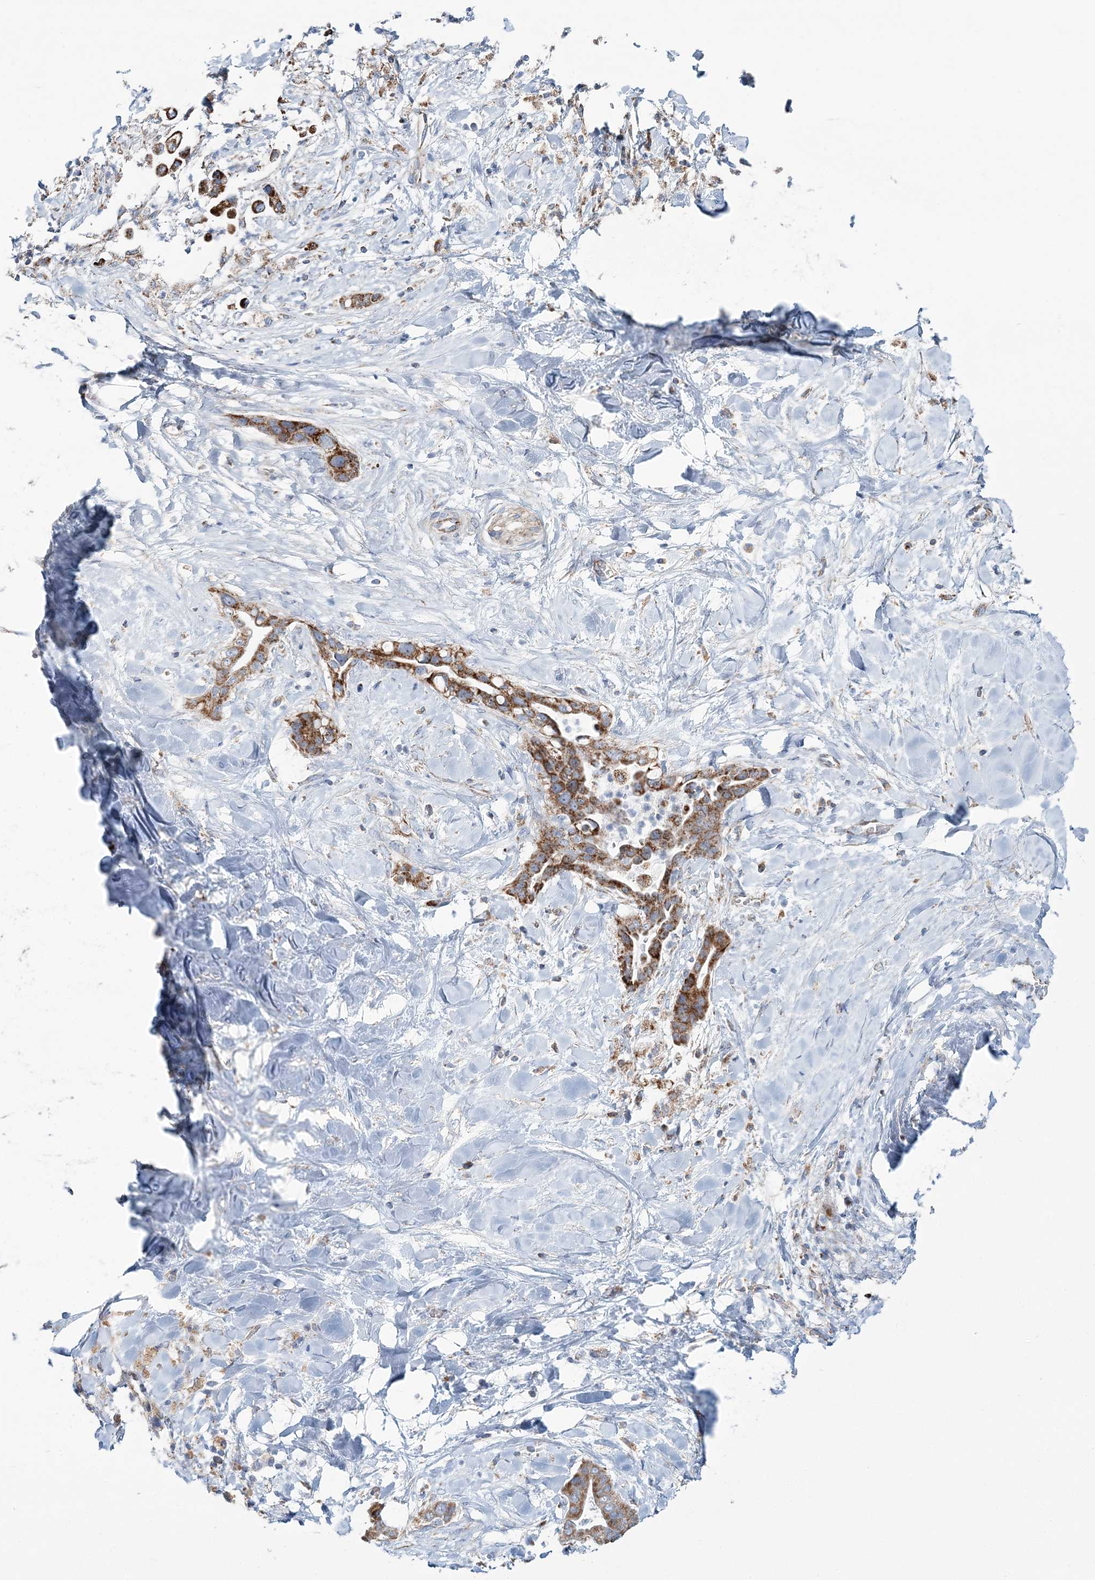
{"staining": {"intensity": "moderate", "quantity": ">75%", "location": "cytoplasmic/membranous"}, "tissue": "liver cancer", "cell_type": "Tumor cells", "image_type": "cancer", "snomed": [{"axis": "morphology", "description": "Cholangiocarcinoma"}, {"axis": "topography", "description": "Liver"}], "caption": "Moderate cytoplasmic/membranous positivity for a protein is seen in approximately >75% of tumor cells of liver cholangiocarcinoma using immunohistochemistry.", "gene": "ARHGAP6", "patient": {"sex": "female", "age": 54}}